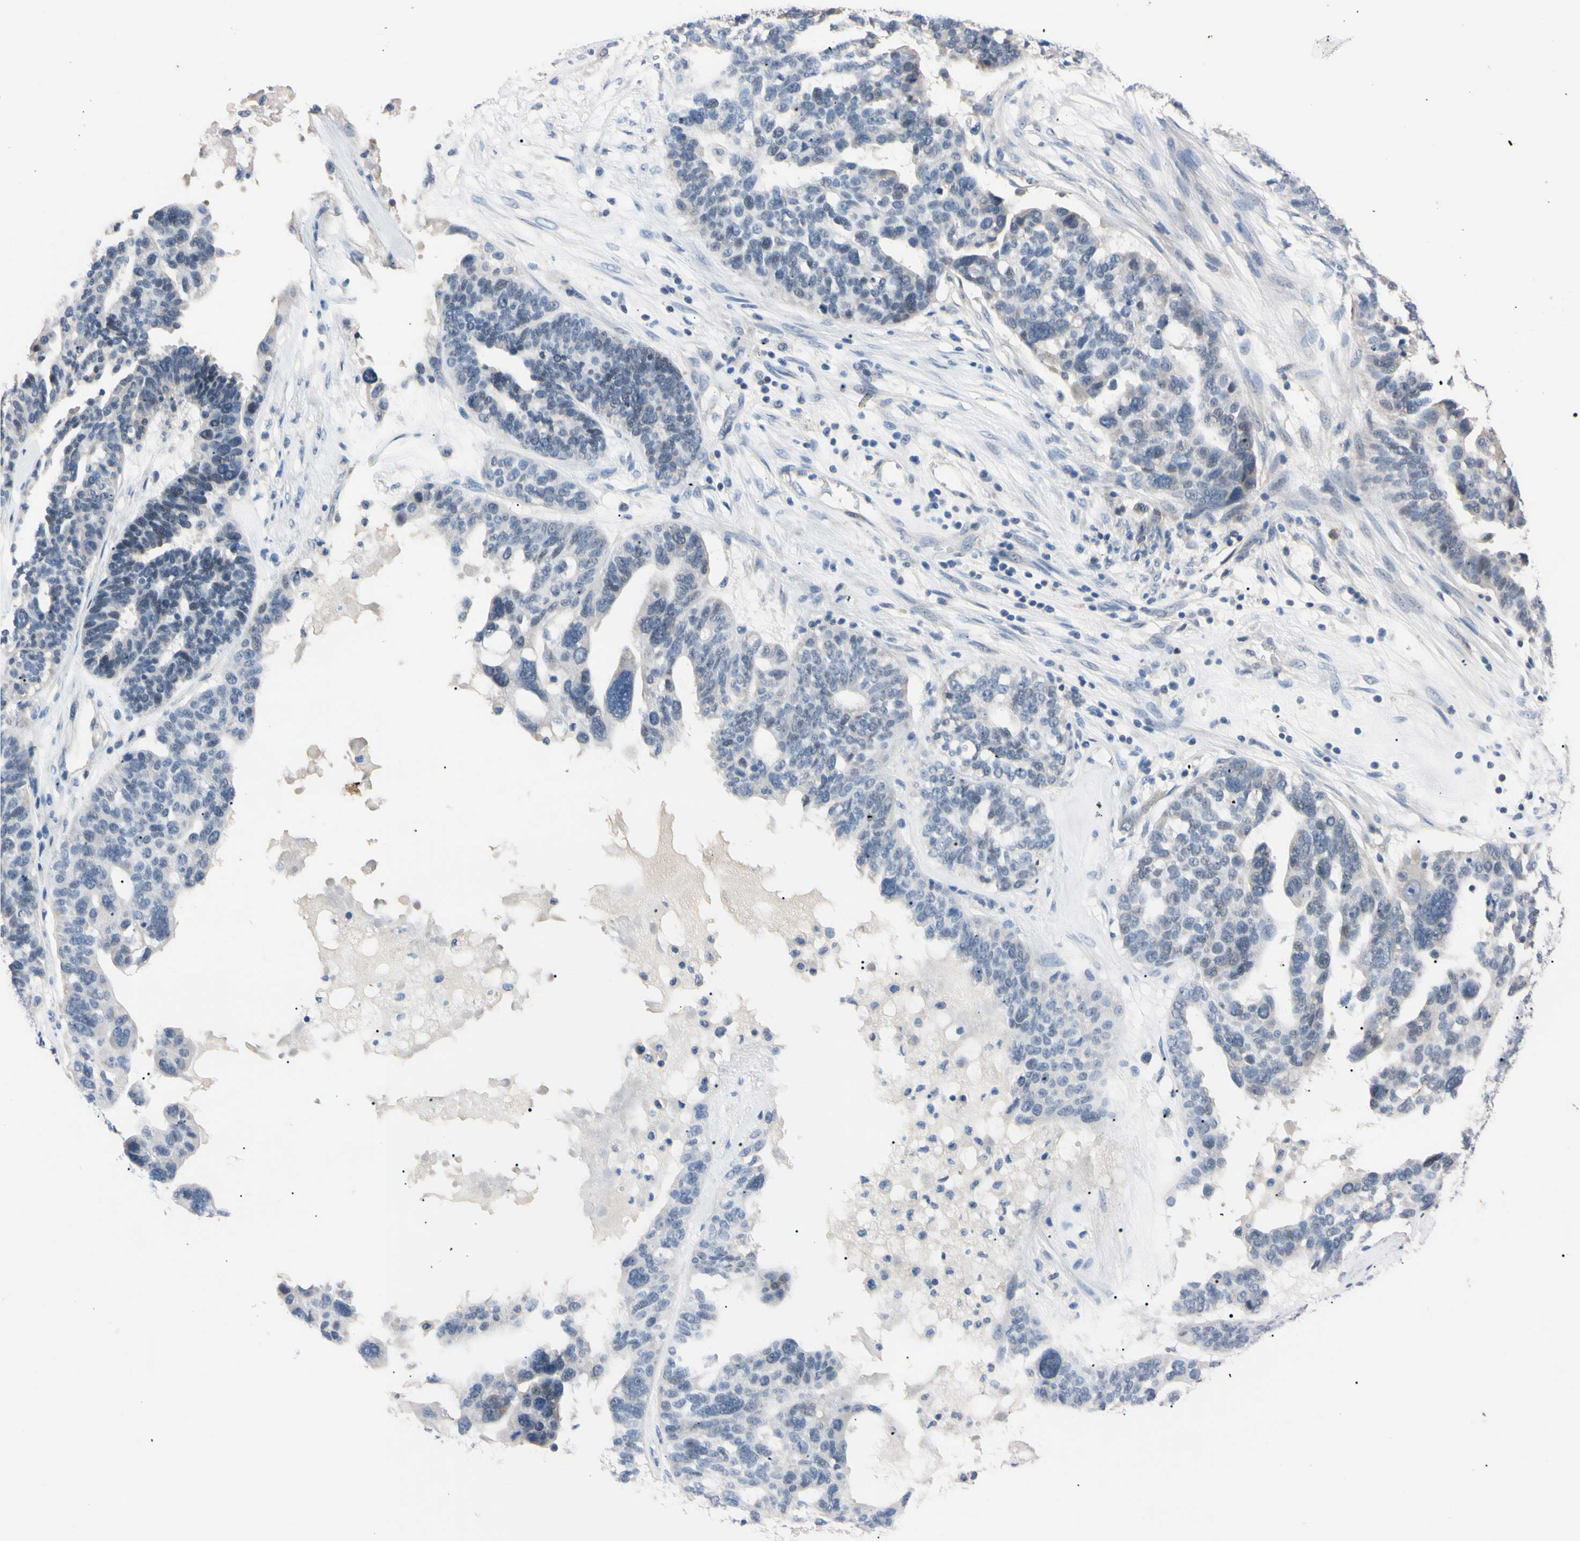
{"staining": {"intensity": "negative", "quantity": "none", "location": "none"}, "tissue": "ovarian cancer", "cell_type": "Tumor cells", "image_type": "cancer", "snomed": [{"axis": "morphology", "description": "Cystadenocarcinoma, serous, NOS"}, {"axis": "topography", "description": "Ovary"}], "caption": "DAB immunohistochemical staining of ovarian serous cystadenocarcinoma shows no significant staining in tumor cells.", "gene": "PNKD", "patient": {"sex": "female", "age": 59}}